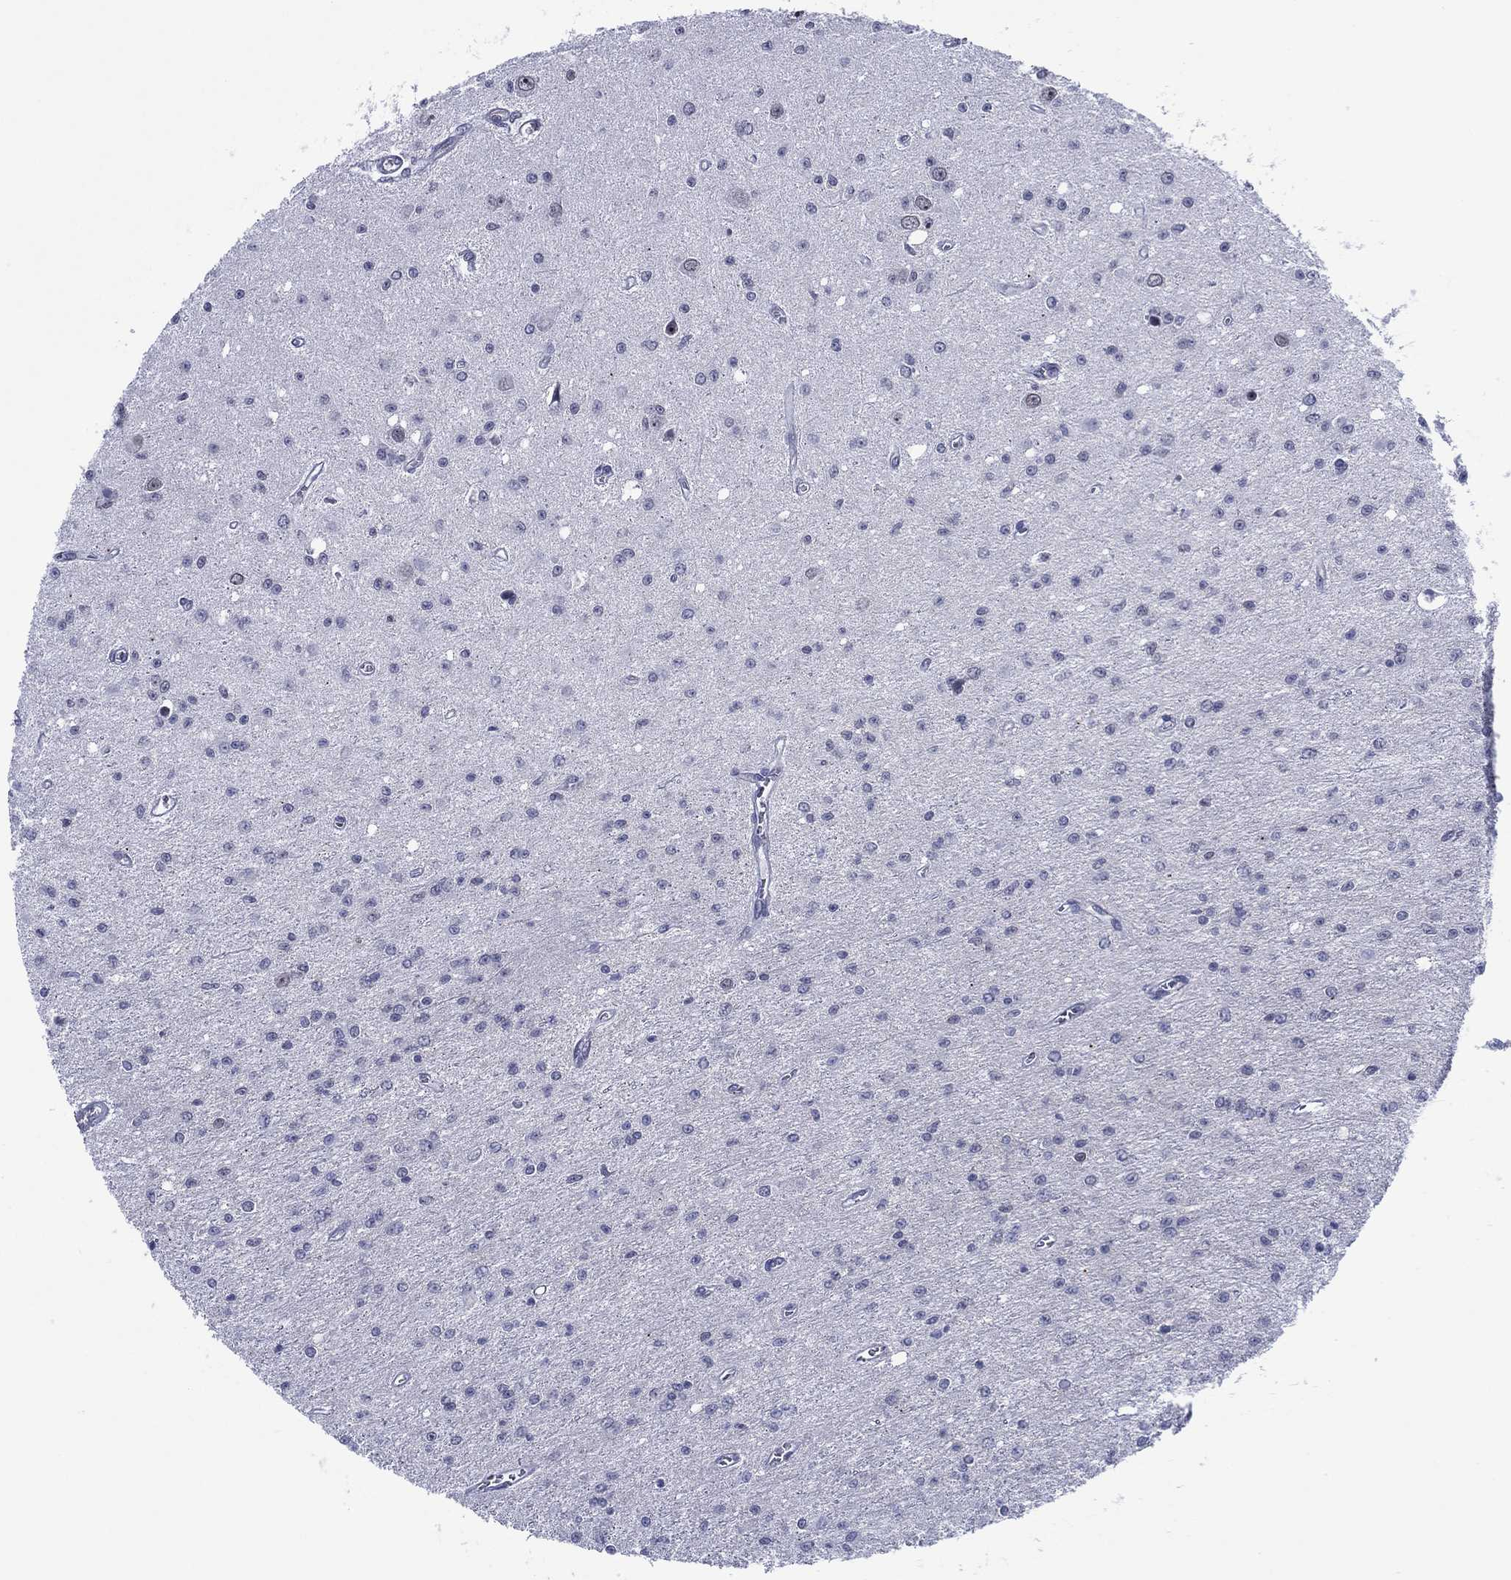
{"staining": {"intensity": "negative", "quantity": "none", "location": "none"}, "tissue": "glioma", "cell_type": "Tumor cells", "image_type": "cancer", "snomed": [{"axis": "morphology", "description": "Glioma, malignant, Low grade"}, {"axis": "topography", "description": "Brain"}], "caption": "Human glioma stained for a protein using IHC displays no positivity in tumor cells.", "gene": "GATA6", "patient": {"sex": "female", "age": 45}}